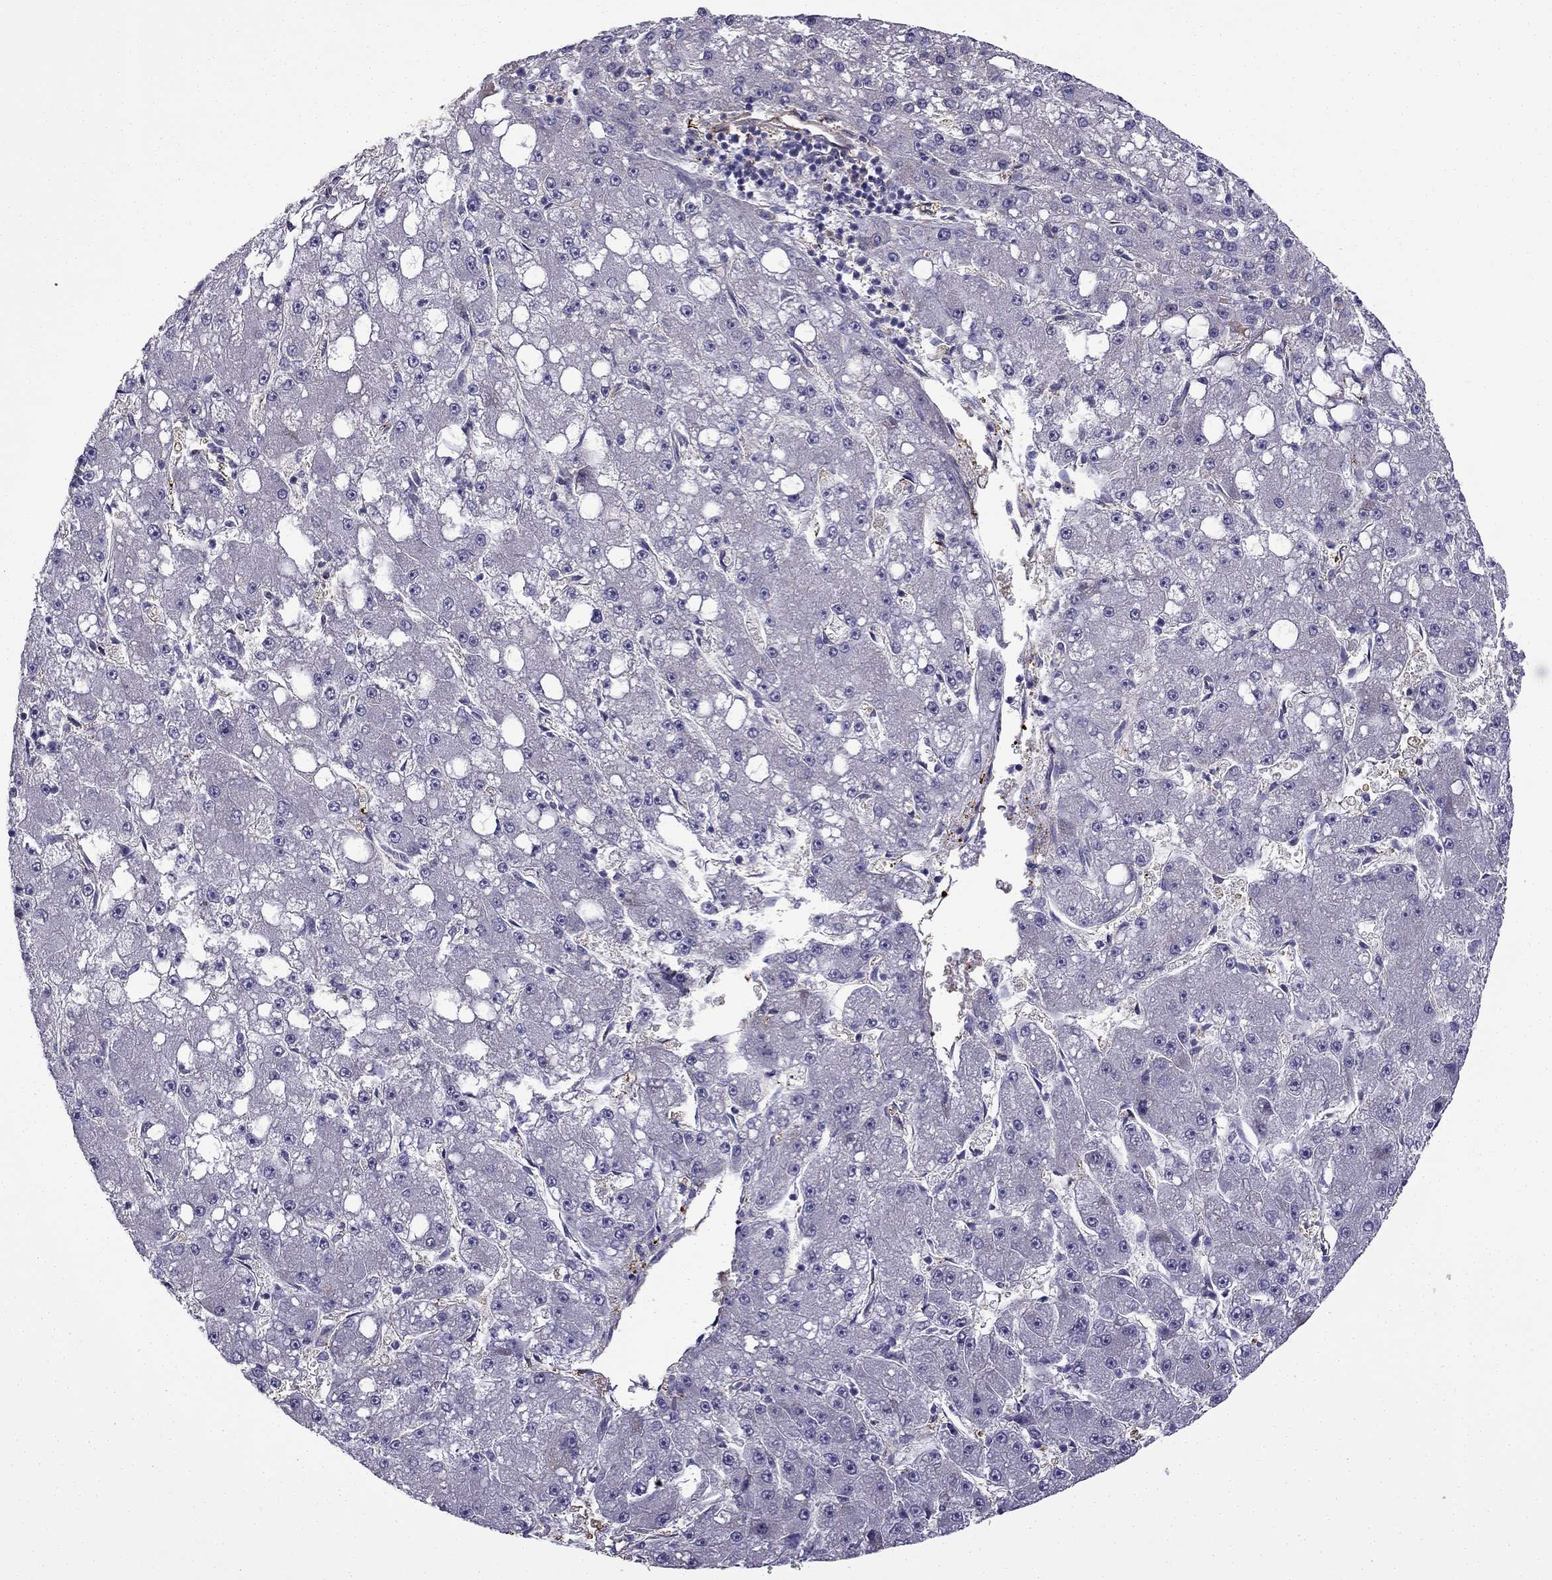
{"staining": {"intensity": "negative", "quantity": "none", "location": "none"}, "tissue": "liver cancer", "cell_type": "Tumor cells", "image_type": "cancer", "snomed": [{"axis": "morphology", "description": "Carcinoma, Hepatocellular, NOS"}, {"axis": "topography", "description": "Liver"}], "caption": "Liver cancer (hepatocellular carcinoma) was stained to show a protein in brown. There is no significant staining in tumor cells.", "gene": "MAP4", "patient": {"sex": "male", "age": 67}}